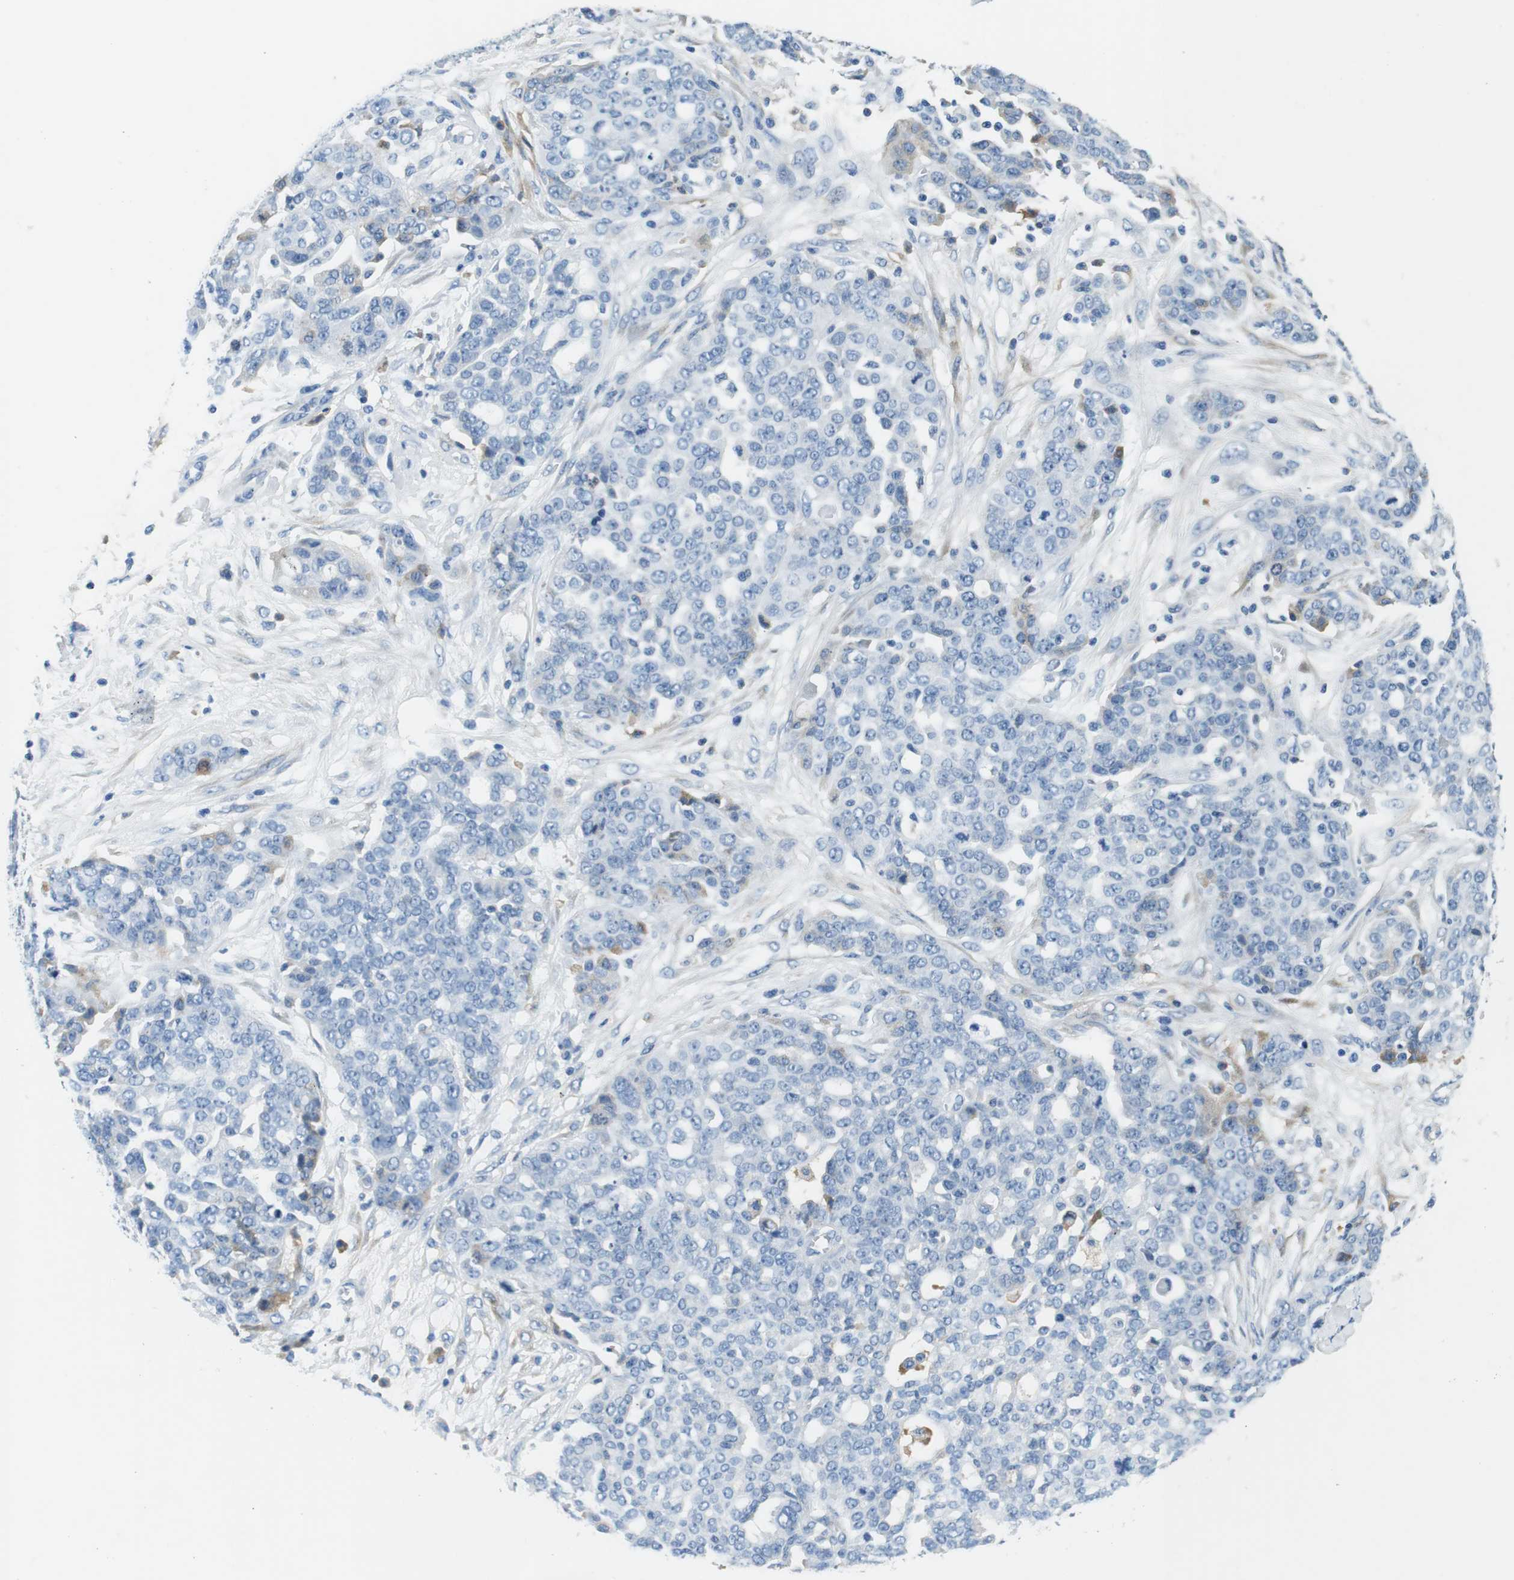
{"staining": {"intensity": "negative", "quantity": "none", "location": "none"}, "tissue": "ovarian cancer", "cell_type": "Tumor cells", "image_type": "cancer", "snomed": [{"axis": "morphology", "description": "Cystadenocarcinoma, serous, NOS"}, {"axis": "topography", "description": "Soft tissue"}, {"axis": "topography", "description": "Ovary"}], "caption": "Immunohistochemistry (IHC) histopathology image of neoplastic tissue: ovarian cancer stained with DAB (3,3'-diaminobenzidine) displays no significant protein expression in tumor cells.", "gene": "IGHD", "patient": {"sex": "female", "age": 57}}